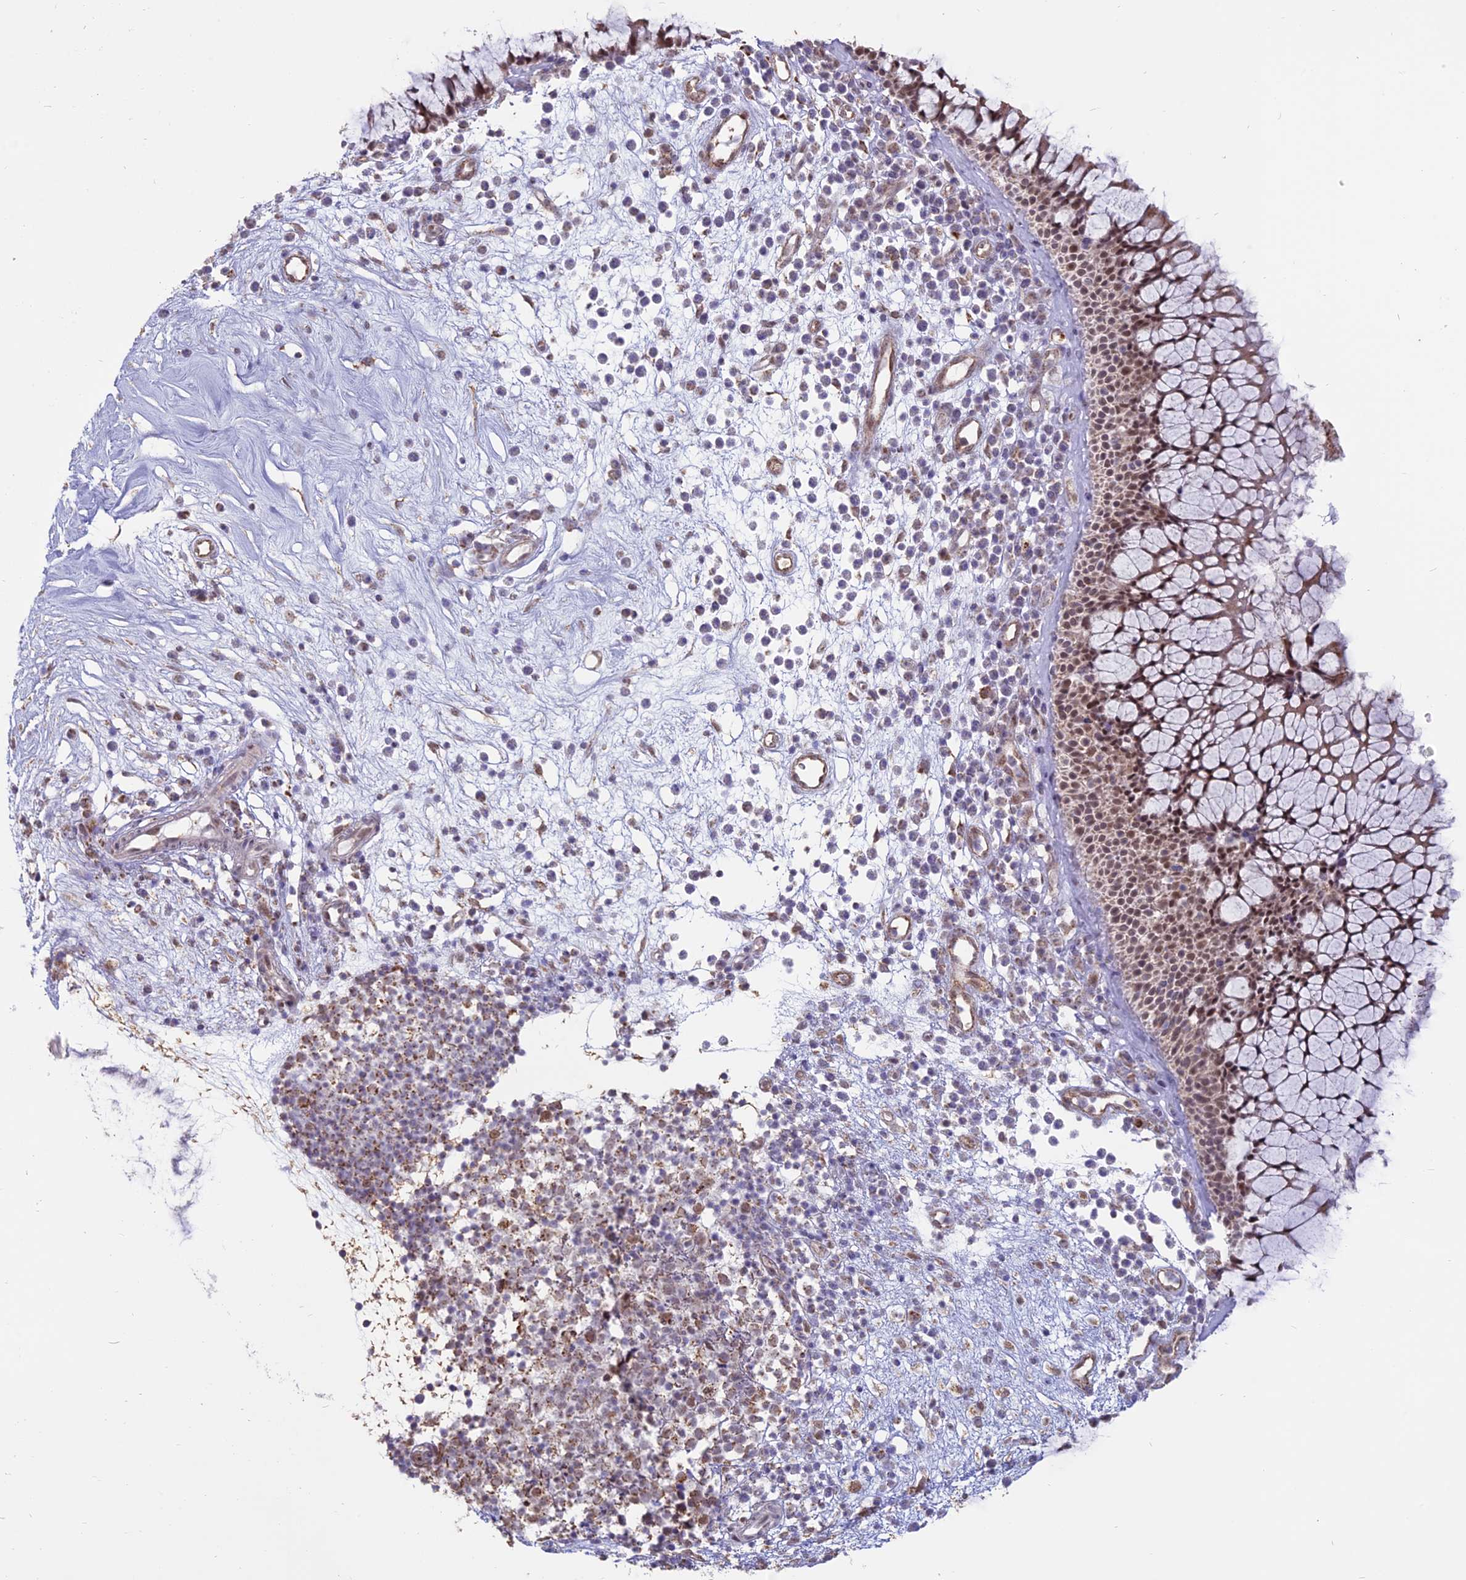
{"staining": {"intensity": "moderate", "quantity": ">75%", "location": "cytoplasmic/membranous,nuclear"}, "tissue": "nasopharynx", "cell_type": "Respiratory epithelial cells", "image_type": "normal", "snomed": [{"axis": "morphology", "description": "Normal tissue, NOS"}, {"axis": "morphology", "description": "Inflammation, NOS"}, {"axis": "topography", "description": "Nasopharynx"}], "caption": "About >75% of respiratory epithelial cells in normal human nasopharynx show moderate cytoplasmic/membranous,nuclear protein positivity as visualized by brown immunohistochemical staining.", "gene": "ARHGAP40", "patient": {"sex": "male", "age": 70}}